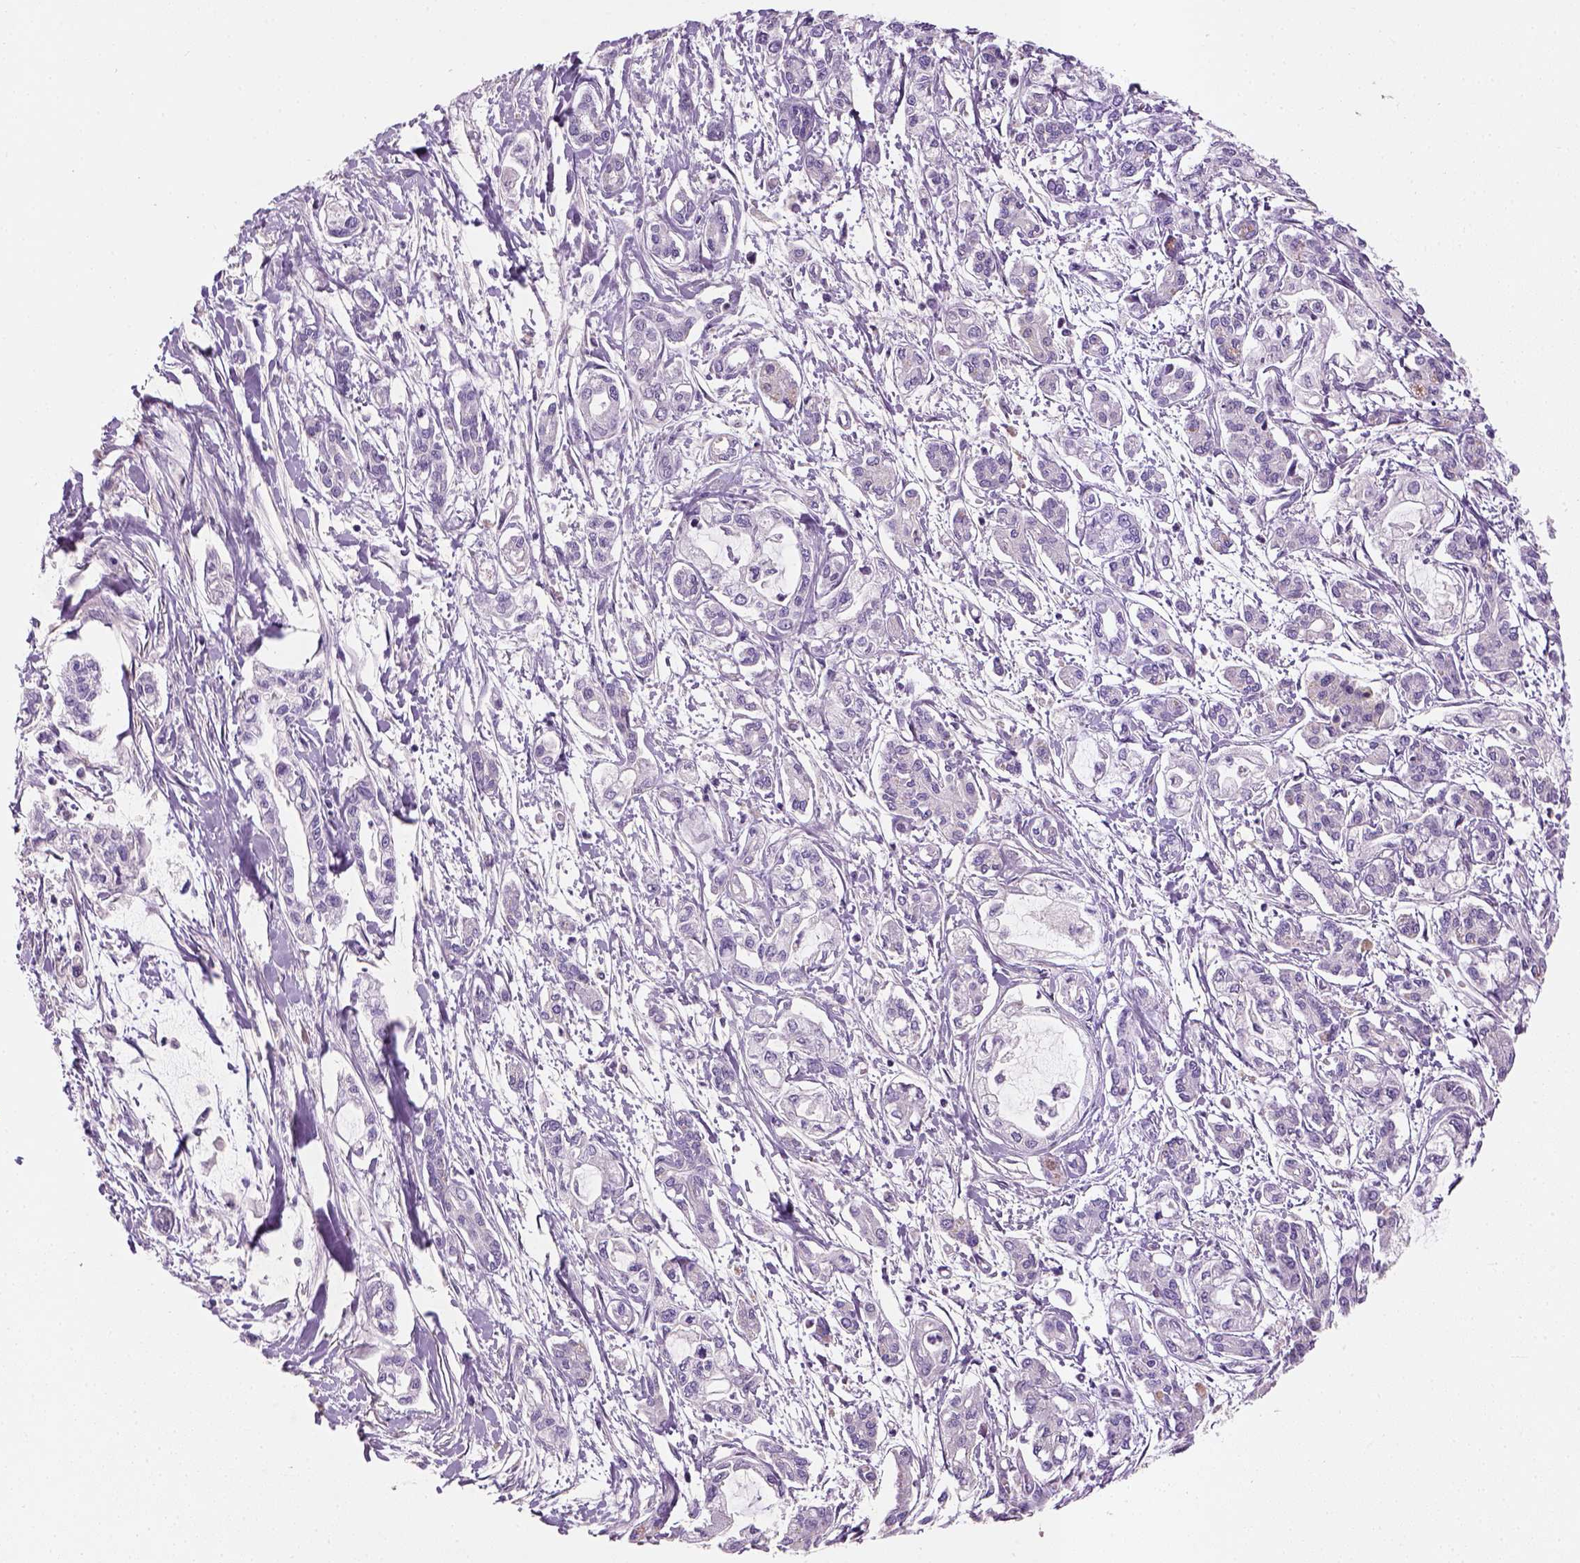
{"staining": {"intensity": "negative", "quantity": "none", "location": "none"}, "tissue": "pancreatic cancer", "cell_type": "Tumor cells", "image_type": "cancer", "snomed": [{"axis": "morphology", "description": "Adenocarcinoma, NOS"}, {"axis": "topography", "description": "Pancreas"}], "caption": "An IHC photomicrograph of adenocarcinoma (pancreatic) is shown. There is no staining in tumor cells of adenocarcinoma (pancreatic).", "gene": "NUDT6", "patient": {"sex": "male", "age": 54}}